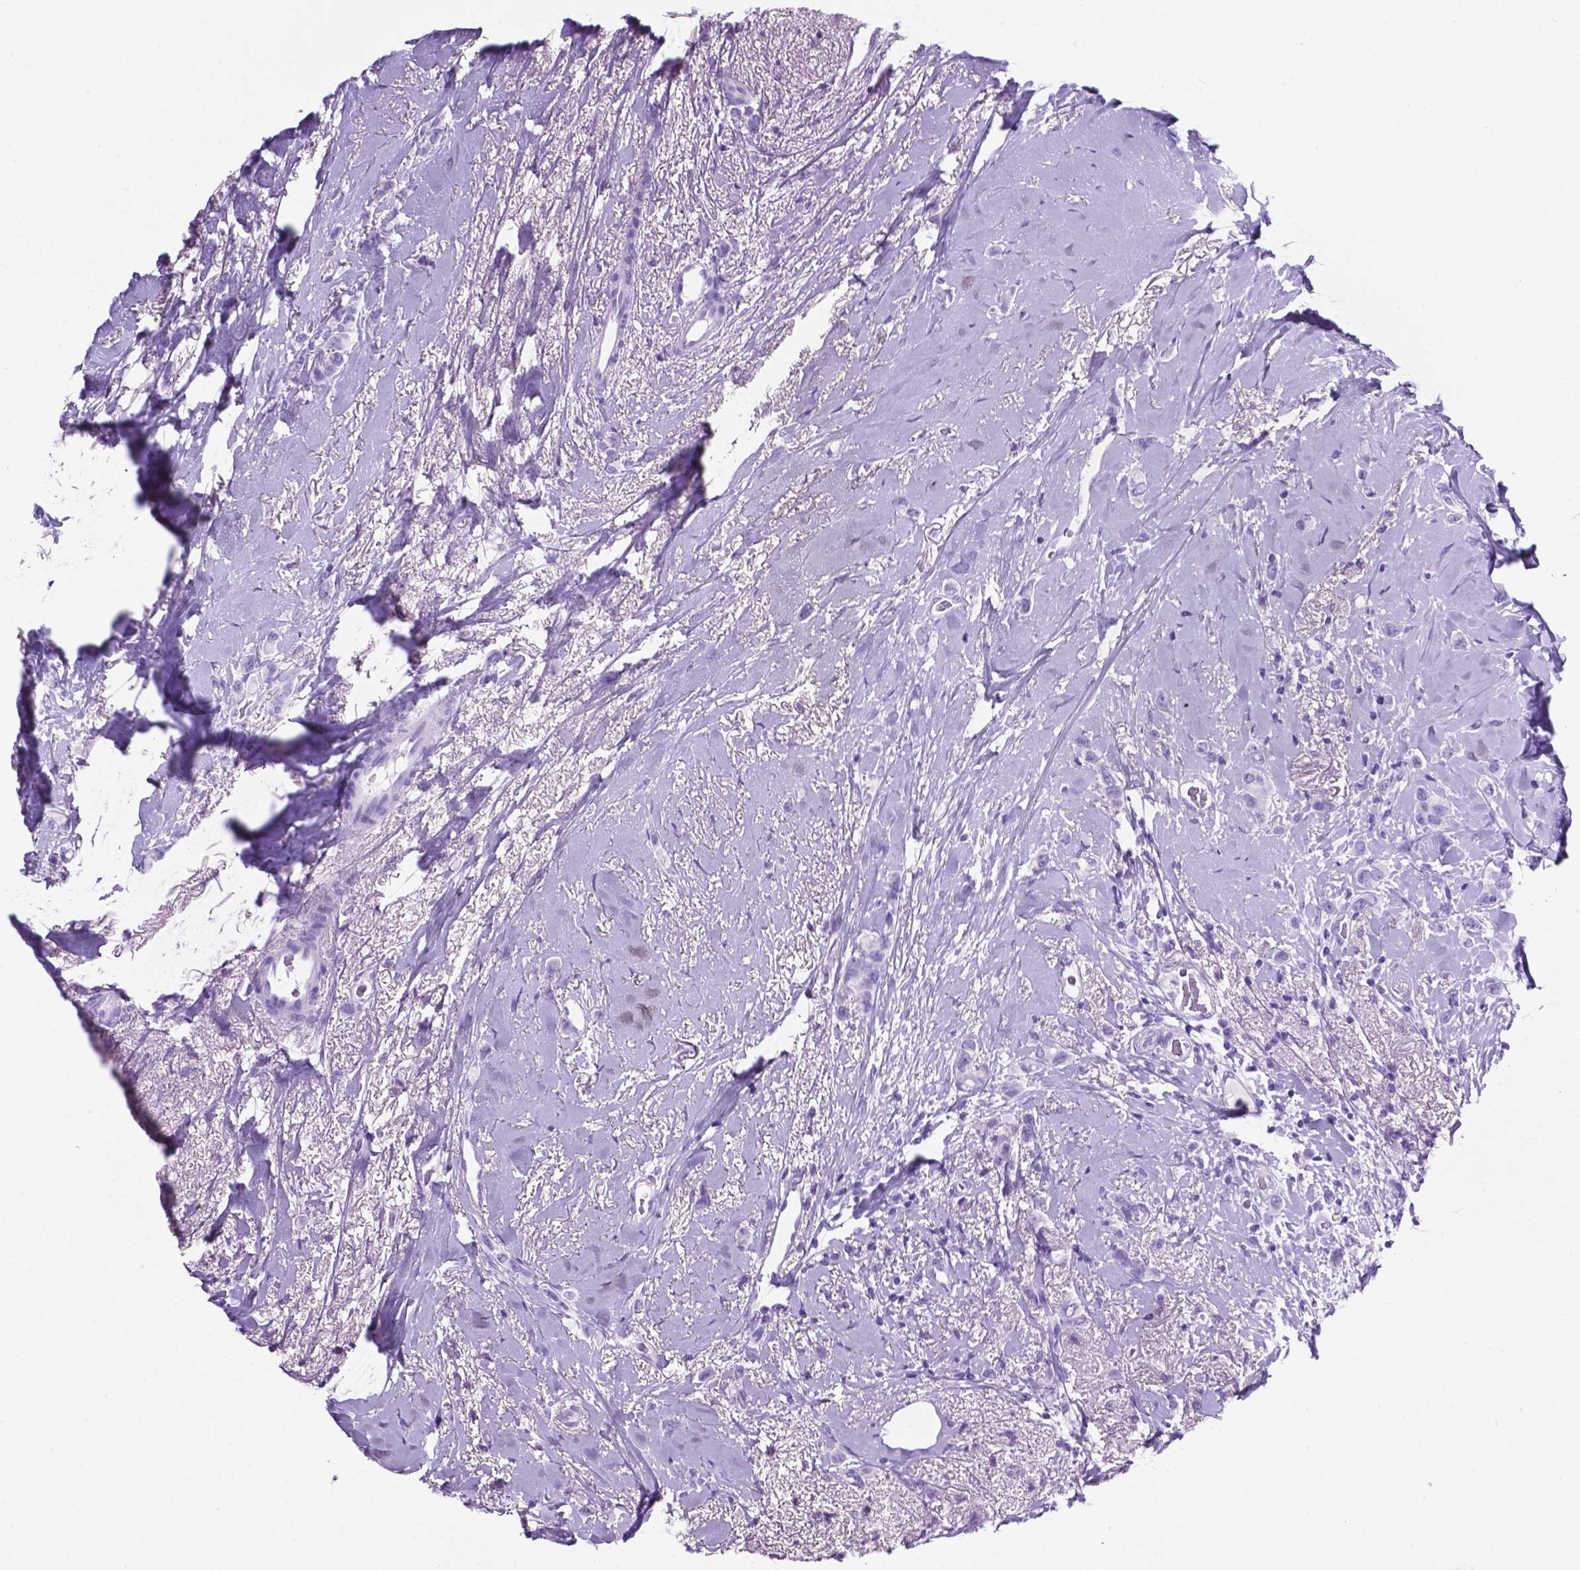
{"staining": {"intensity": "negative", "quantity": "none", "location": "none"}, "tissue": "breast cancer", "cell_type": "Tumor cells", "image_type": "cancer", "snomed": [{"axis": "morphology", "description": "Lobular carcinoma"}, {"axis": "topography", "description": "Breast"}], "caption": "DAB immunohistochemical staining of human breast lobular carcinoma exhibits no significant expression in tumor cells. The staining was performed using DAB to visualize the protein expression in brown, while the nuclei were stained in blue with hematoxylin (Magnification: 20x).", "gene": "C17orf107", "patient": {"sex": "female", "age": 66}}